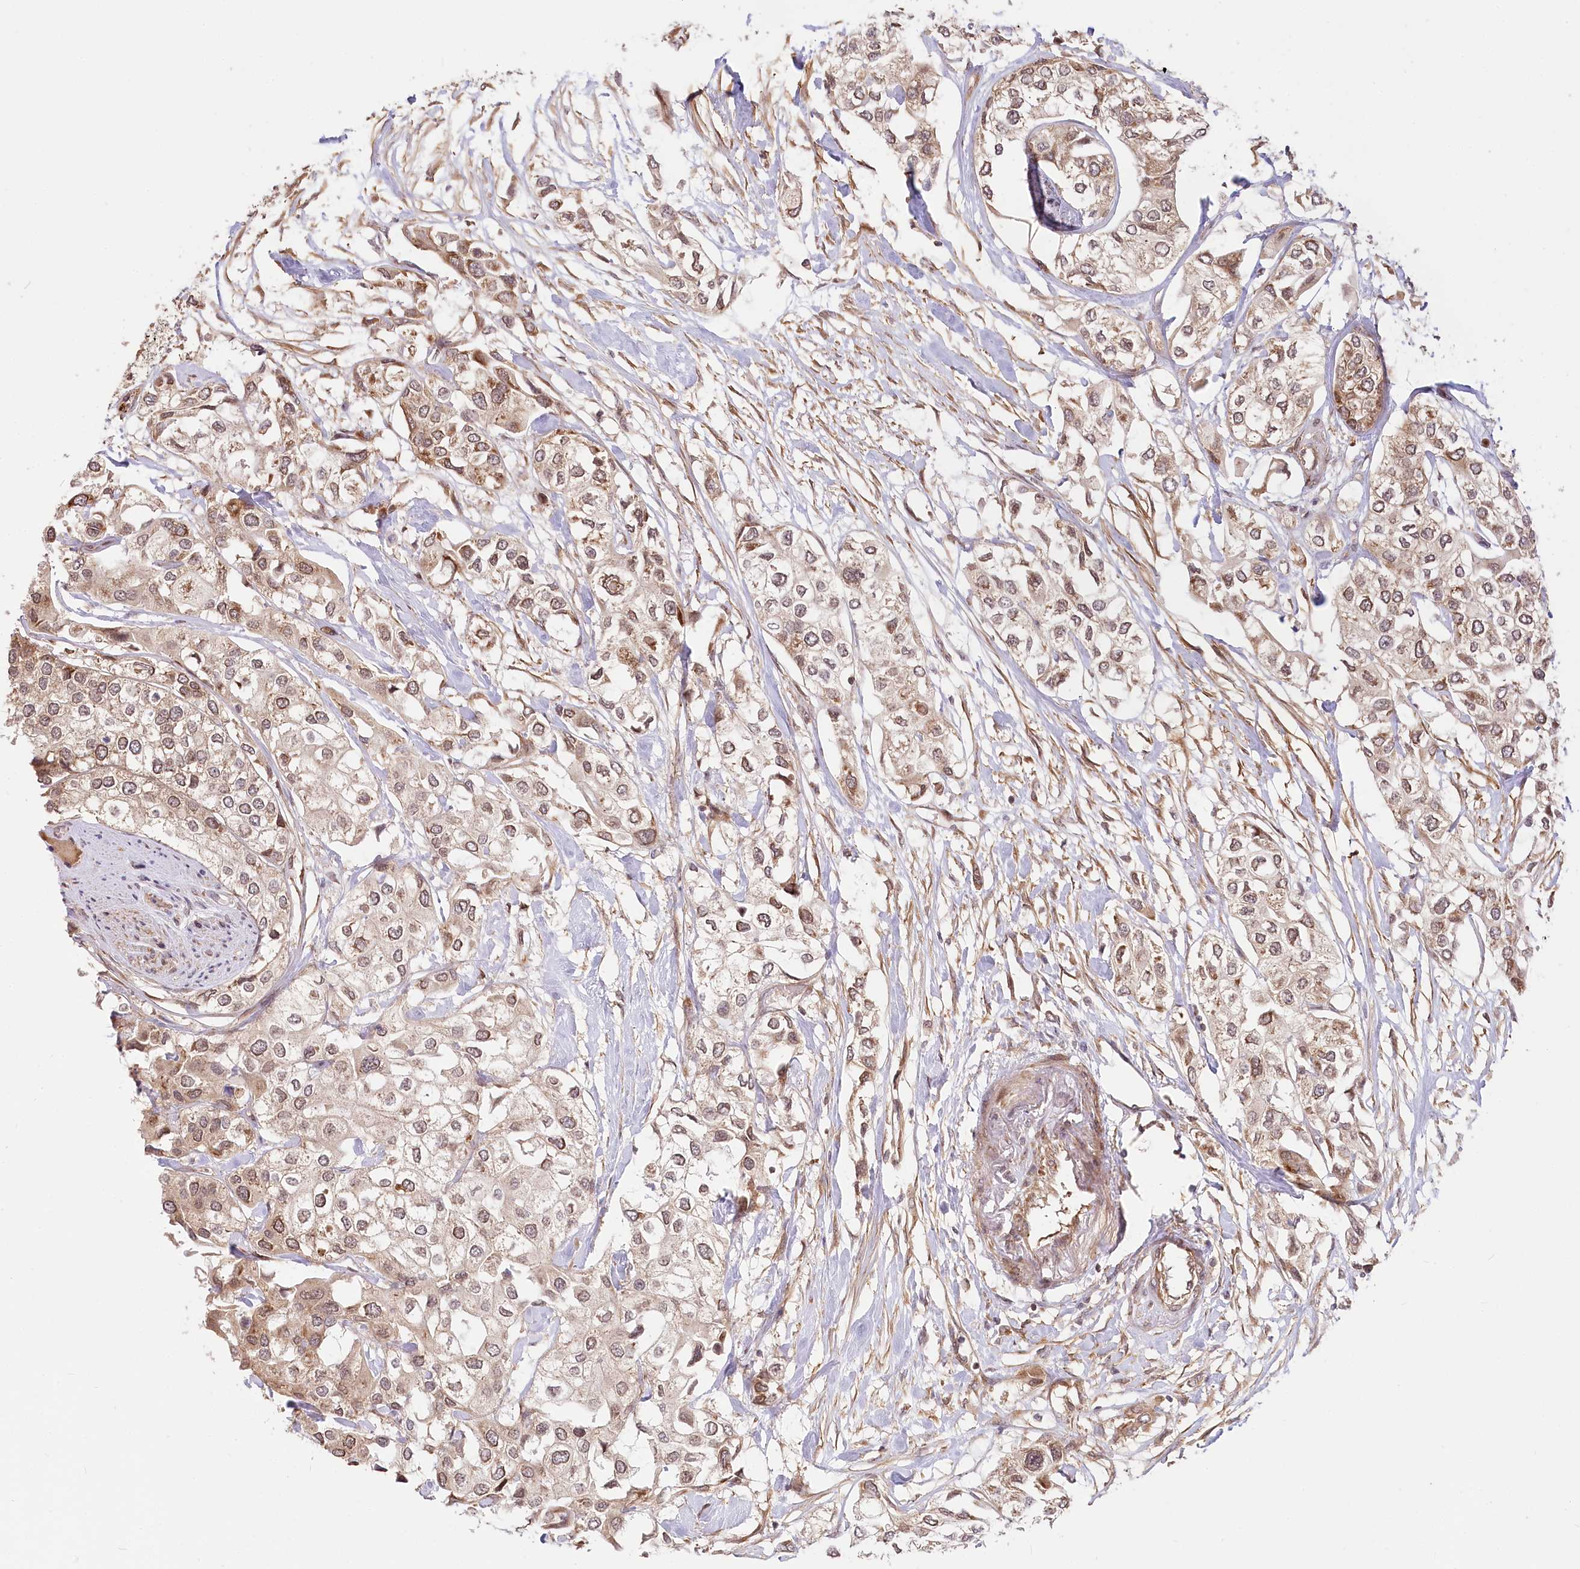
{"staining": {"intensity": "moderate", "quantity": "25%-75%", "location": "cytoplasmic/membranous"}, "tissue": "urothelial cancer", "cell_type": "Tumor cells", "image_type": "cancer", "snomed": [{"axis": "morphology", "description": "Urothelial carcinoma, High grade"}, {"axis": "topography", "description": "Urinary bladder"}], "caption": "A medium amount of moderate cytoplasmic/membranous expression is identified in approximately 25%-75% of tumor cells in urothelial cancer tissue.", "gene": "CEP70", "patient": {"sex": "male", "age": 64}}